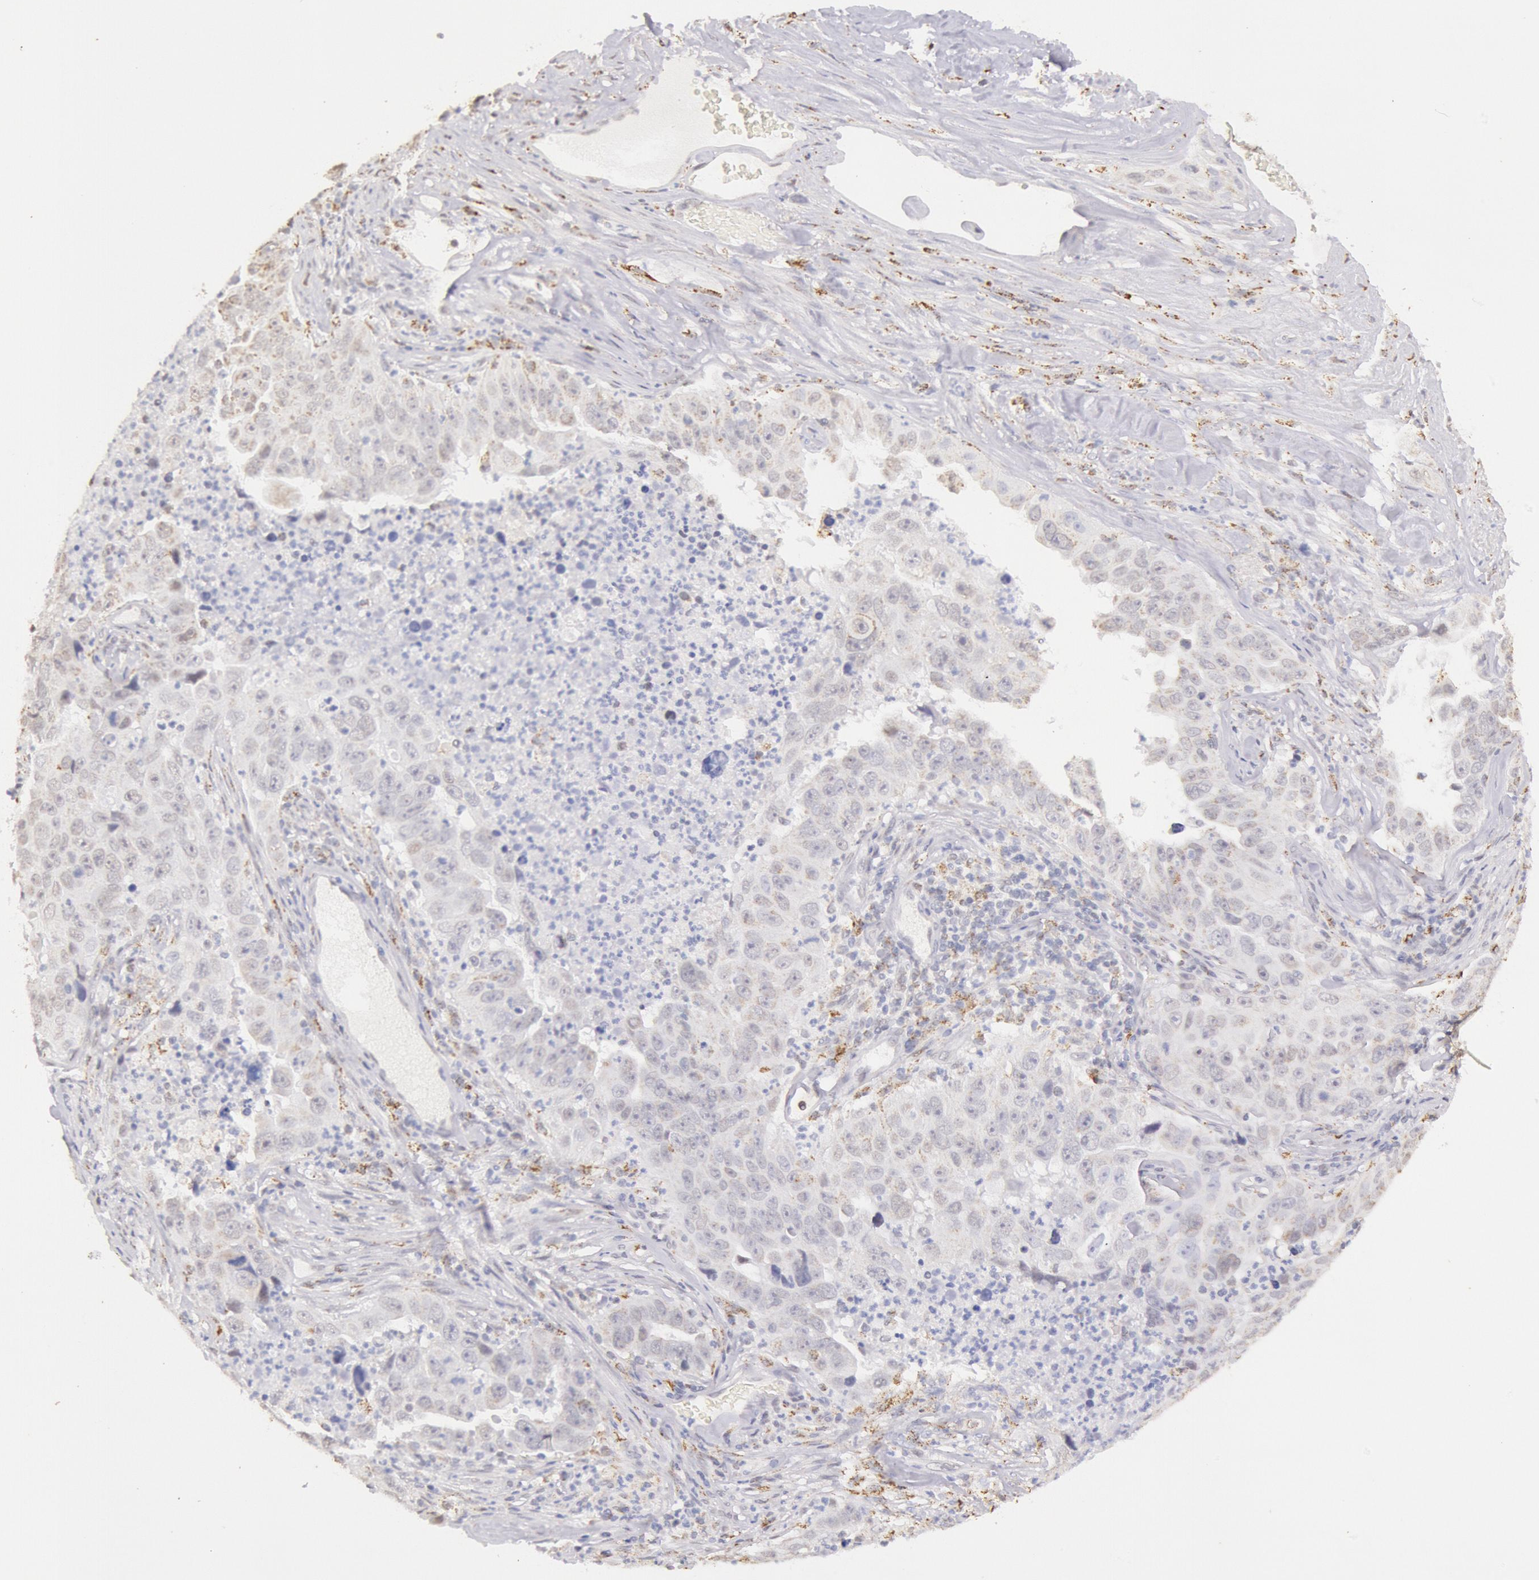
{"staining": {"intensity": "weak", "quantity": "<25%", "location": "cytoplasmic/membranous"}, "tissue": "lung cancer", "cell_type": "Tumor cells", "image_type": "cancer", "snomed": [{"axis": "morphology", "description": "Squamous cell carcinoma, NOS"}, {"axis": "topography", "description": "Lung"}], "caption": "A high-resolution micrograph shows immunohistochemistry (IHC) staining of lung cancer, which reveals no significant staining in tumor cells. (Stains: DAB immunohistochemistry (IHC) with hematoxylin counter stain, Microscopy: brightfield microscopy at high magnification).", "gene": "FRMD6", "patient": {"sex": "male", "age": 64}}